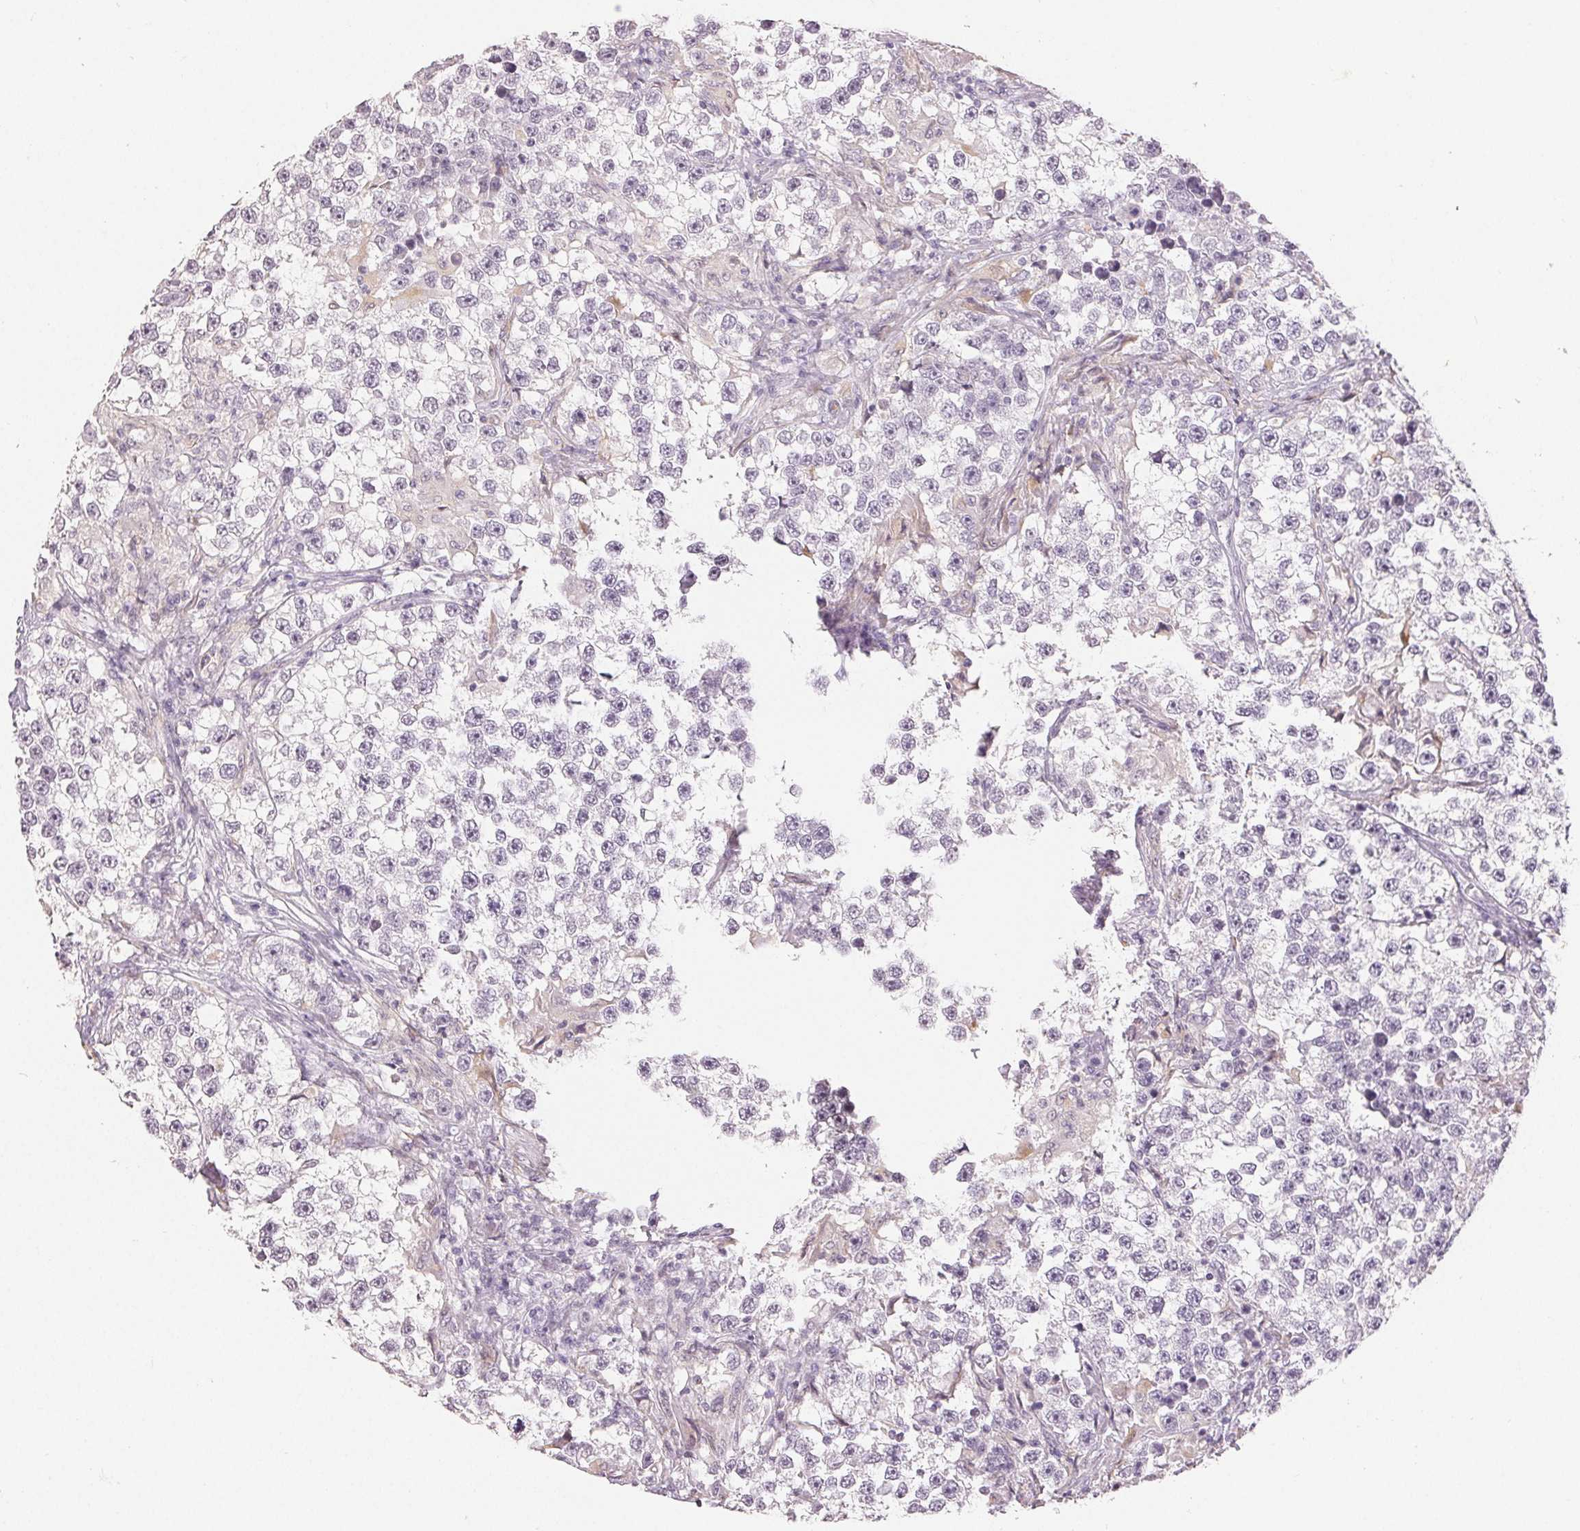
{"staining": {"intensity": "negative", "quantity": "none", "location": "none"}, "tissue": "testis cancer", "cell_type": "Tumor cells", "image_type": "cancer", "snomed": [{"axis": "morphology", "description": "Seminoma, NOS"}, {"axis": "topography", "description": "Testis"}], "caption": "This is an immunohistochemistry histopathology image of seminoma (testis). There is no expression in tumor cells.", "gene": "TMEM174", "patient": {"sex": "male", "age": 46}}